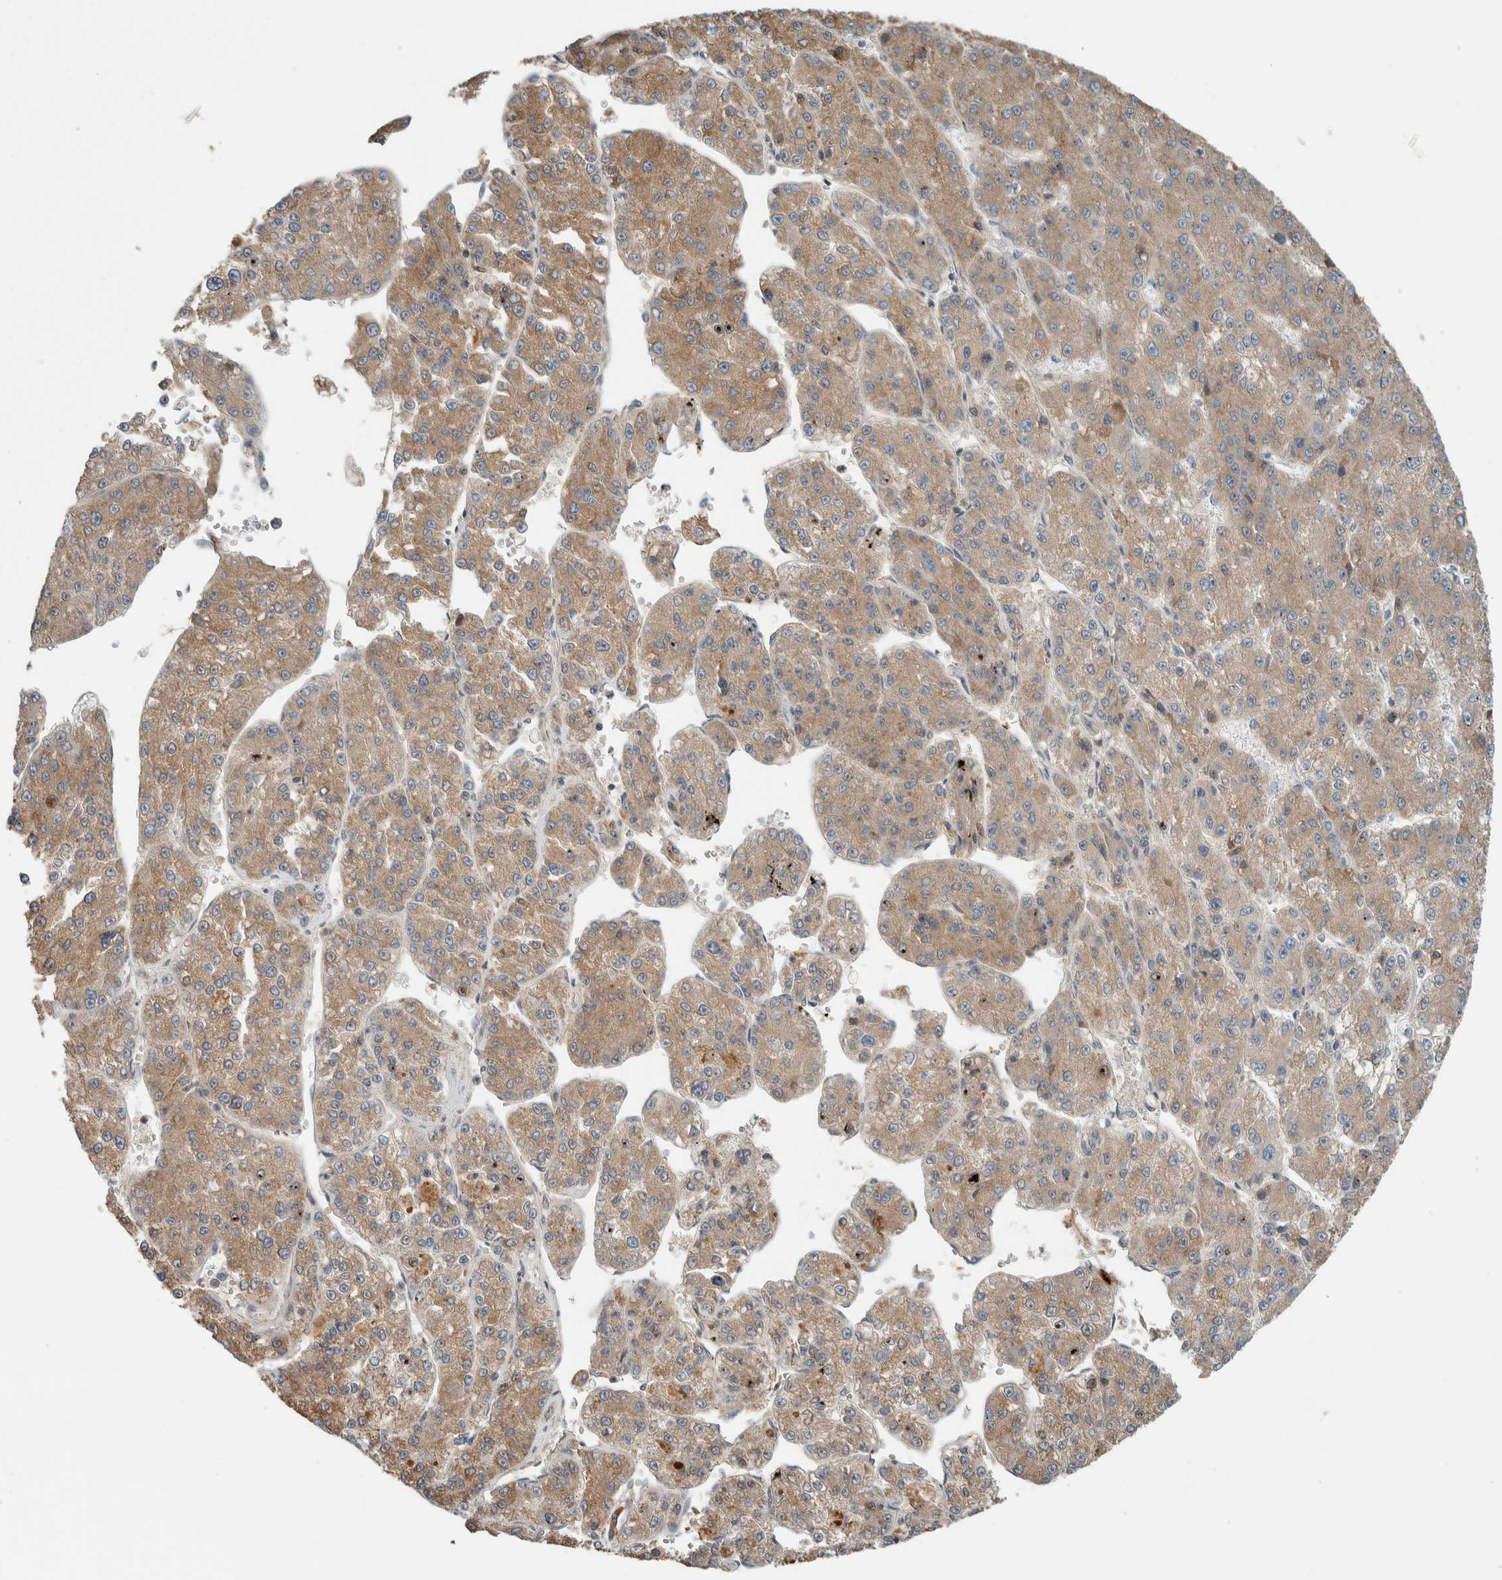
{"staining": {"intensity": "weak", "quantity": ">75%", "location": "cytoplasmic/membranous"}, "tissue": "liver cancer", "cell_type": "Tumor cells", "image_type": "cancer", "snomed": [{"axis": "morphology", "description": "Carcinoma, Hepatocellular, NOS"}, {"axis": "topography", "description": "Liver"}], "caption": "An image showing weak cytoplasmic/membranous staining in about >75% of tumor cells in hepatocellular carcinoma (liver), as visualized by brown immunohistochemical staining.", "gene": "ARMC7", "patient": {"sex": "female", "age": 73}}